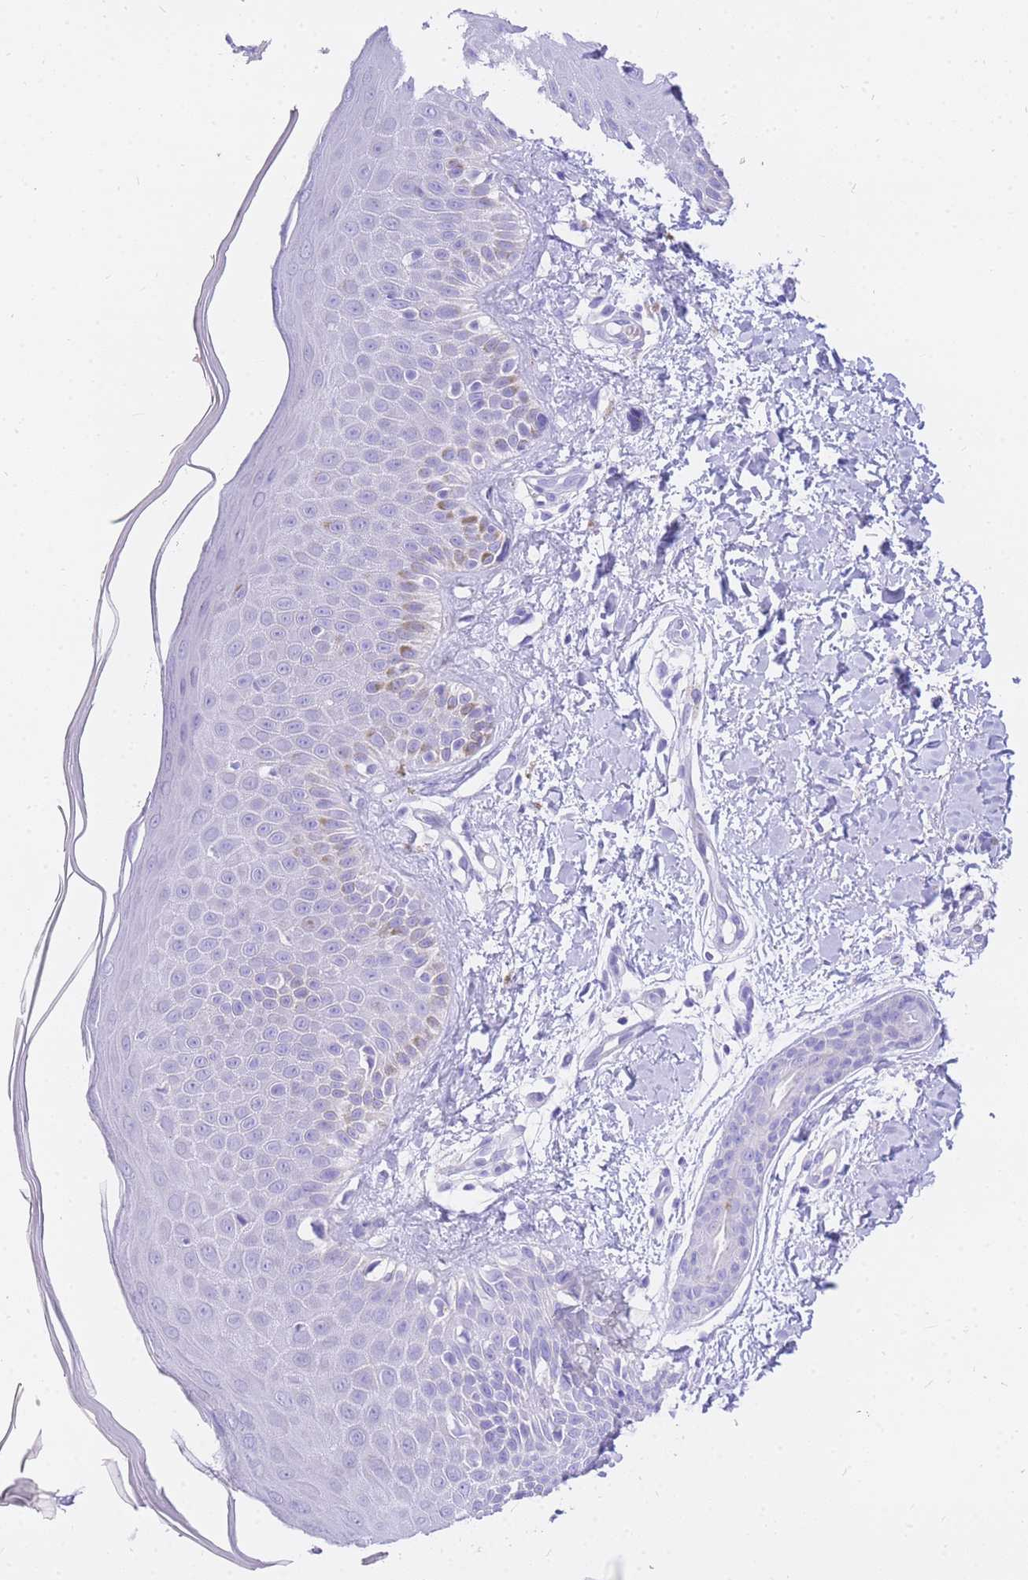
{"staining": {"intensity": "negative", "quantity": "none", "location": "none"}, "tissue": "skin", "cell_type": "Fibroblasts", "image_type": "normal", "snomed": [{"axis": "morphology", "description": "Normal tissue, NOS"}, {"axis": "topography", "description": "Skin"}], "caption": "Image shows no protein positivity in fibroblasts of unremarkable skin. (DAB immunohistochemistry with hematoxylin counter stain).", "gene": "UPK1A", "patient": {"sex": "male", "age": 52}}